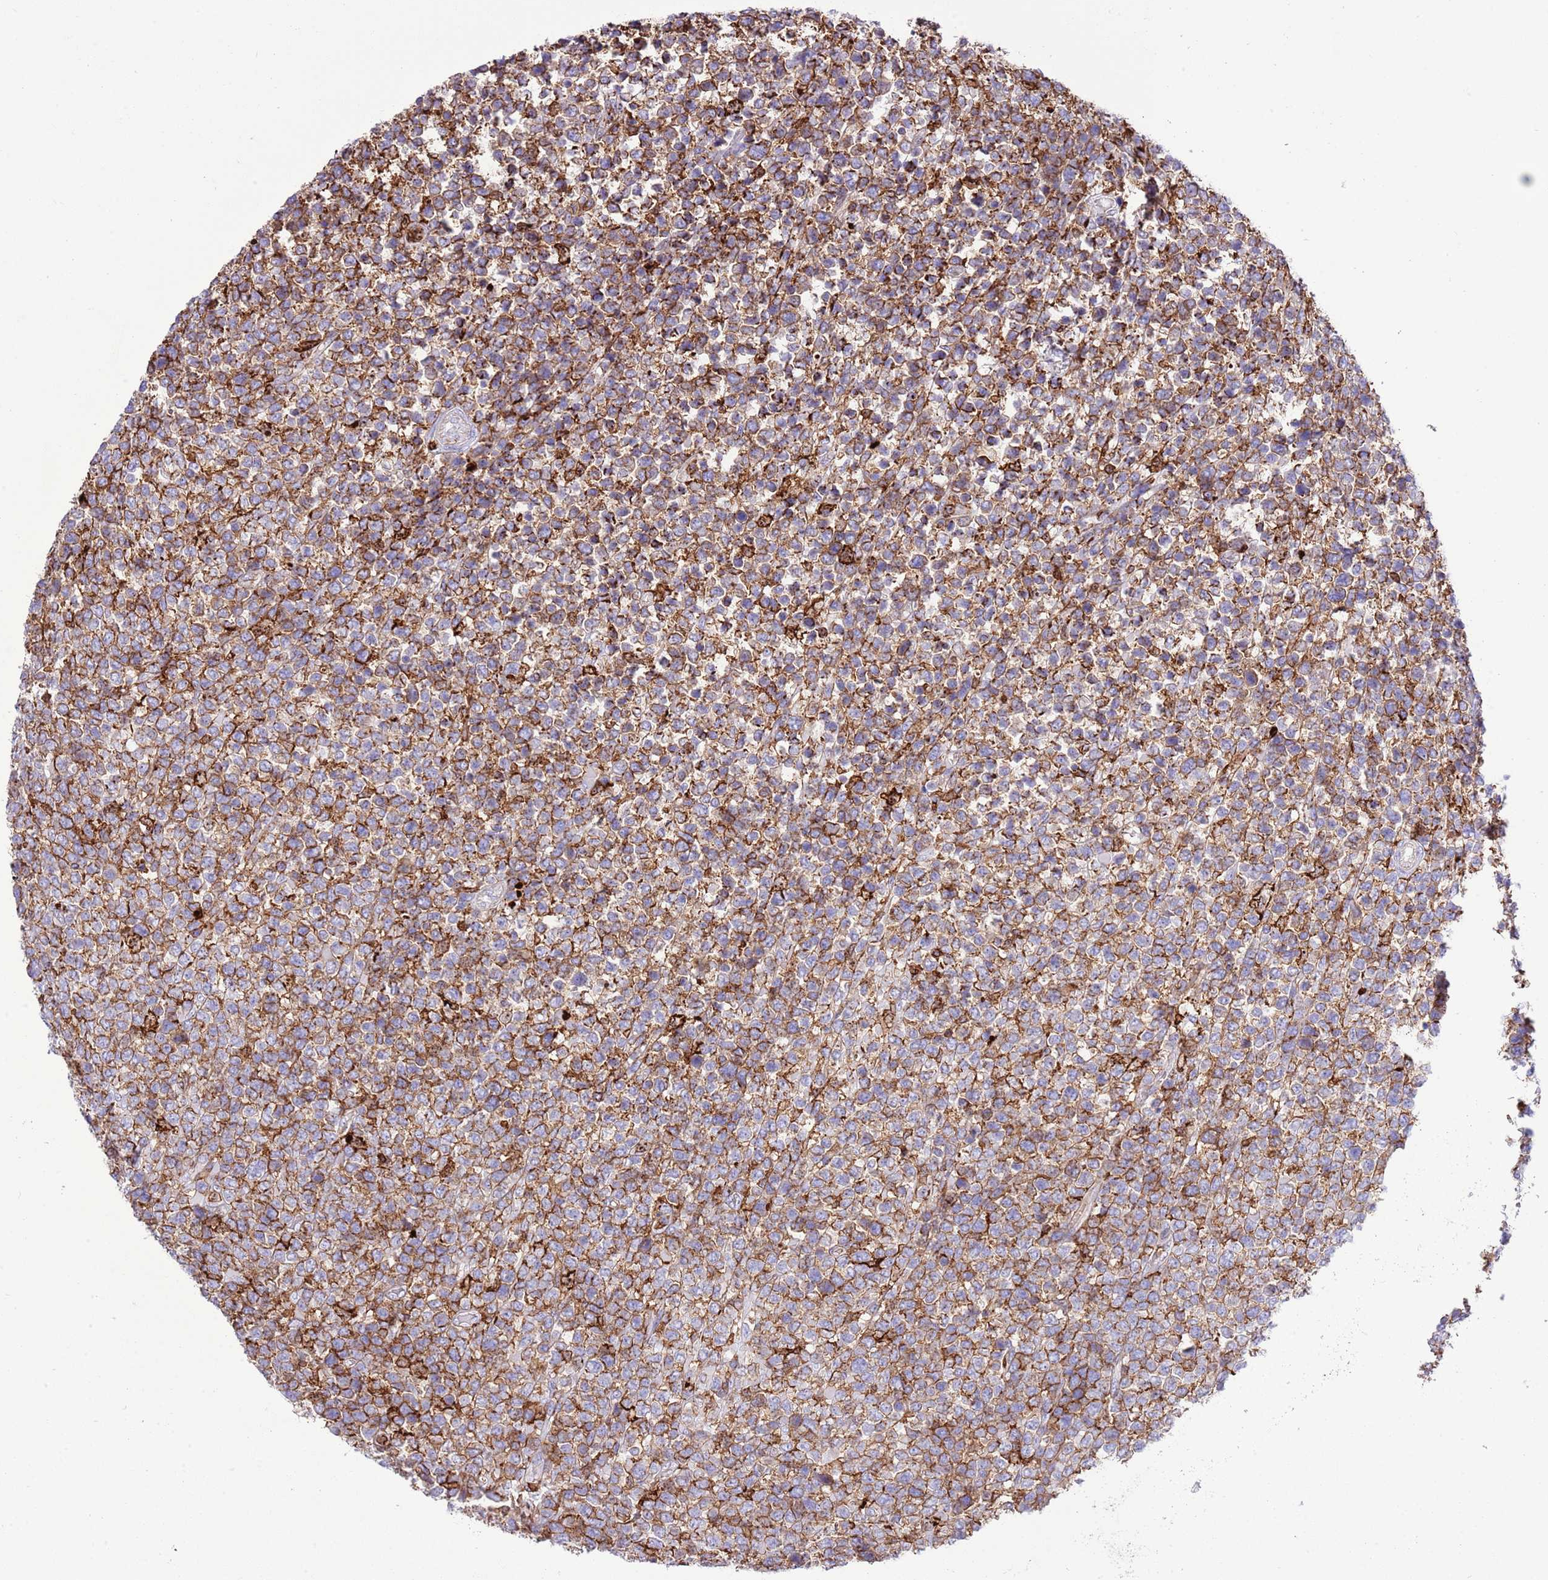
{"staining": {"intensity": "moderate", "quantity": ">75%", "location": "cytoplasmic/membranous"}, "tissue": "lymphoma", "cell_type": "Tumor cells", "image_type": "cancer", "snomed": [{"axis": "morphology", "description": "Malignant lymphoma, non-Hodgkin's type, High grade"}, {"axis": "topography", "description": "Soft tissue"}], "caption": "Protein expression analysis of high-grade malignant lymphoma, non-Hodgkin's type shows moderate cytoplasmic/membranous positivity in approximately >75% of tumor cells.", "gene": "EFHD2", "patient": {"sex": "female", "age": 56}}